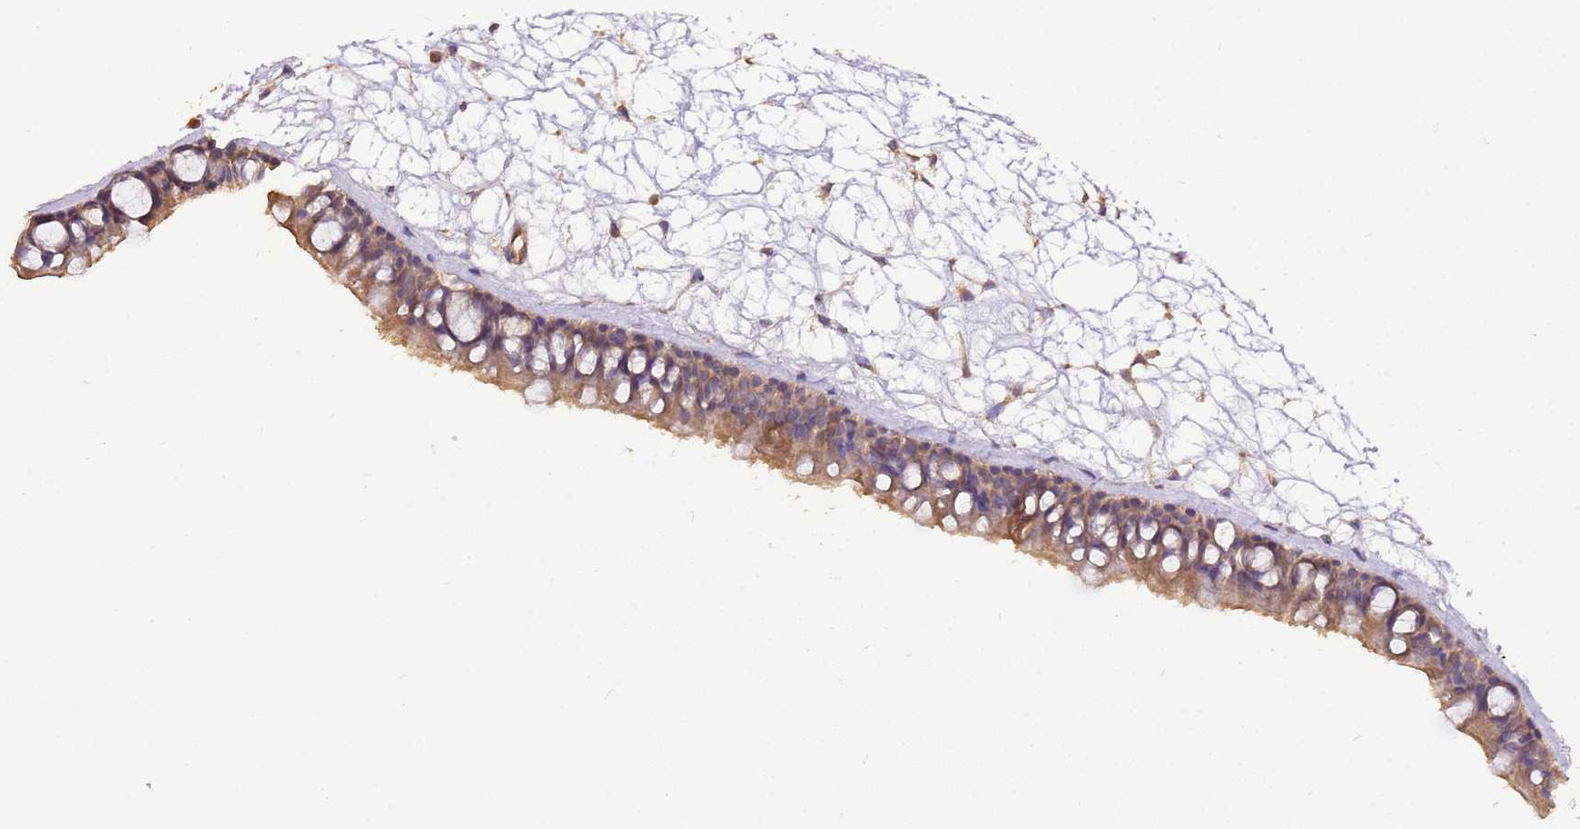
{"staining": {"intensity": "moderate", "quantity": ">75%", "location": "cytoplasmic/membranous"}, "tissue": "nasopharynx", "cell_type": "Respiratory epithelial cells", "image_type": "normal", "snomed": [{"axis": "morphology", "description": "Normal tissue, NOS"}, {"axis": "topography", "description": "Nasopharynx"}], "caption": "A high-resolution micrograph shows IHC staining of normal nasopharynx, which exhibits moderate cytoplasmic/membranous positivity in about >75% of respiratory epithelial cells.", "gene": "DOCK9", "patient": {"sex": "male", "age": 64}}